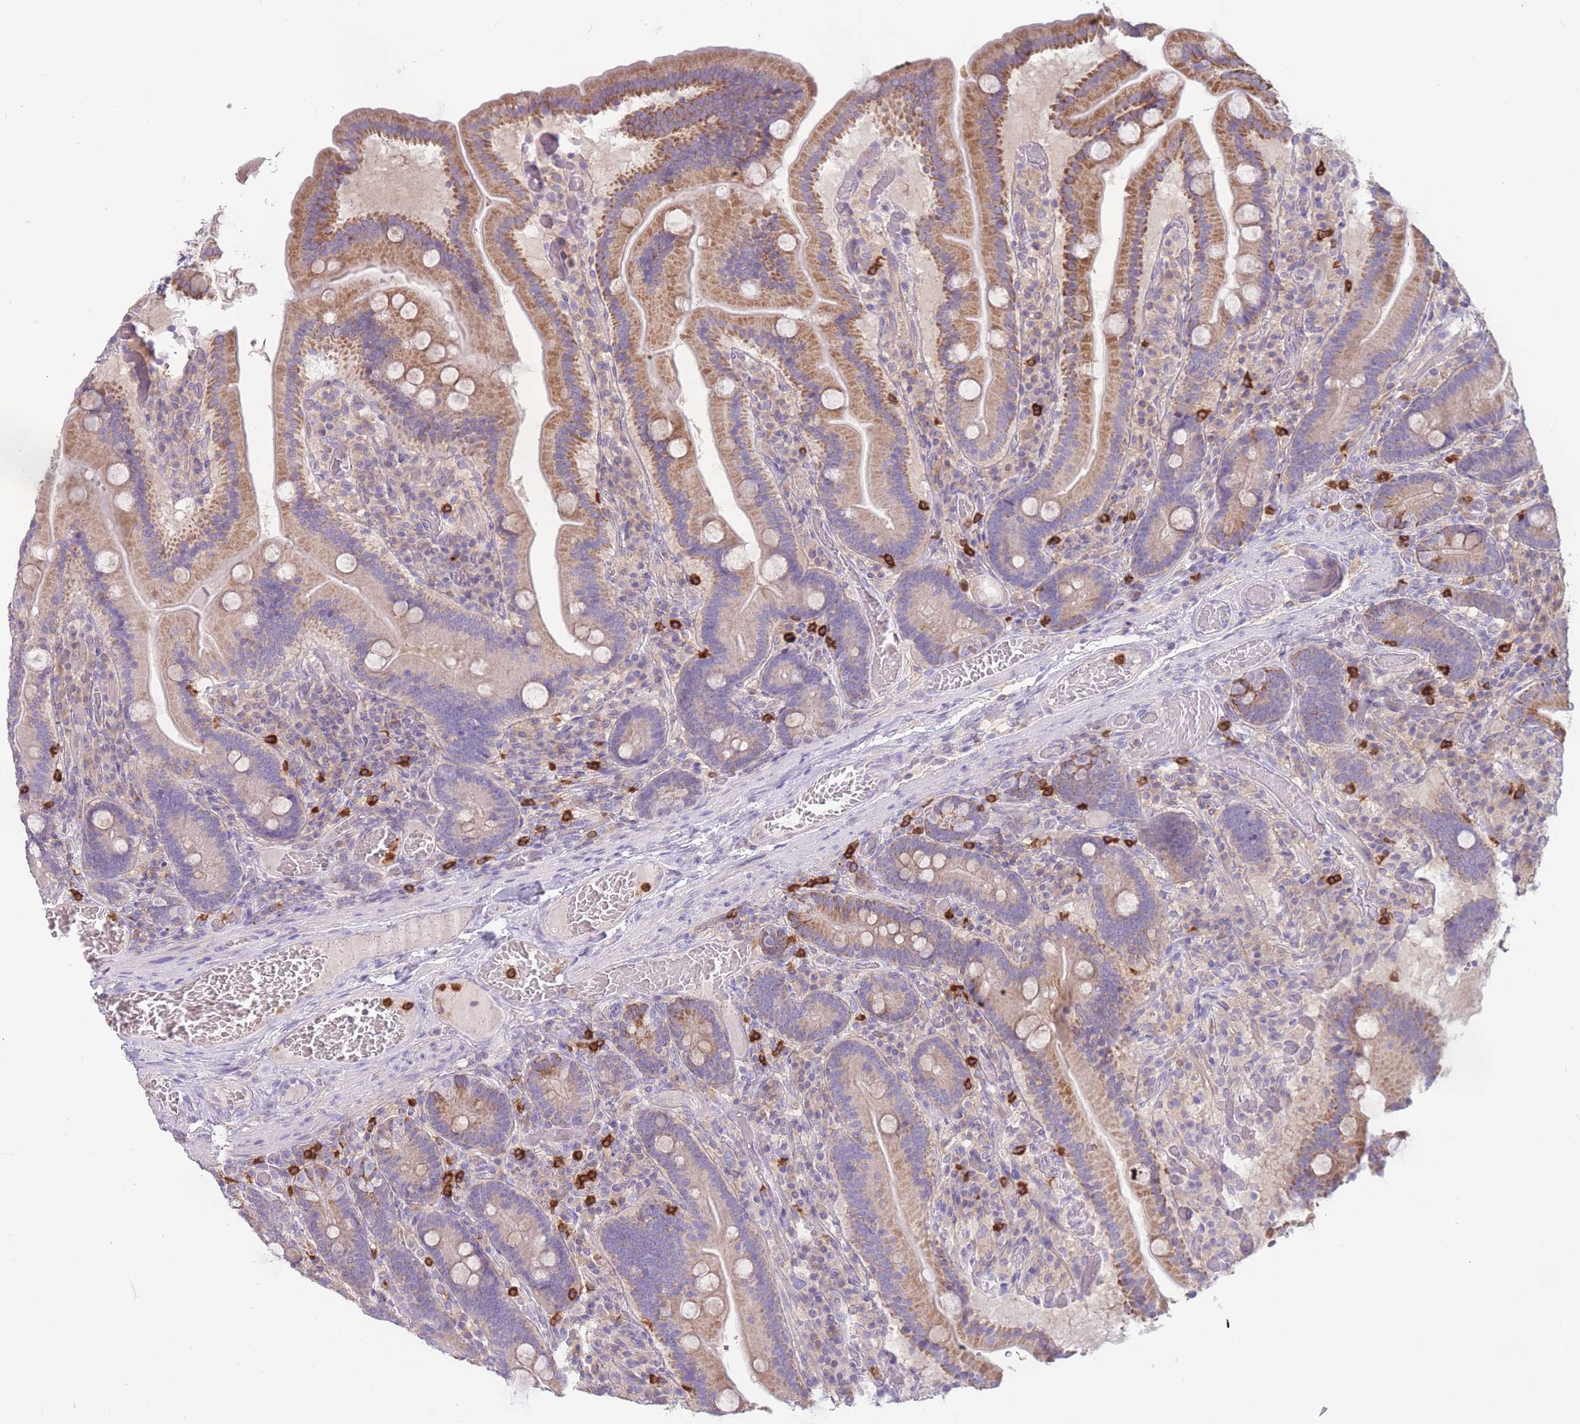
{"staining": {"intensity": "moderate", "quantity": "25%-75%", "location": "cytoplasmic/membranous"}, "tissue": "duodenum", "cell_type": "Glandular cells", "image_type": "normal", "snomed": [{"axis": "morphology", "description": "Normal tissue, NOS"}, {"axis": "topography", "description": "Duodenum"}], "caption": "This micrograph reveals immunohistochemistry (IHC) staining of unremarkable human duodenum, with medium moderate cytoplasmic/membranous expression in approximately 25%-75% of glandular cells.", "gene": "ST3GAL4", "patient": {"sex": "female", "age": 62}}